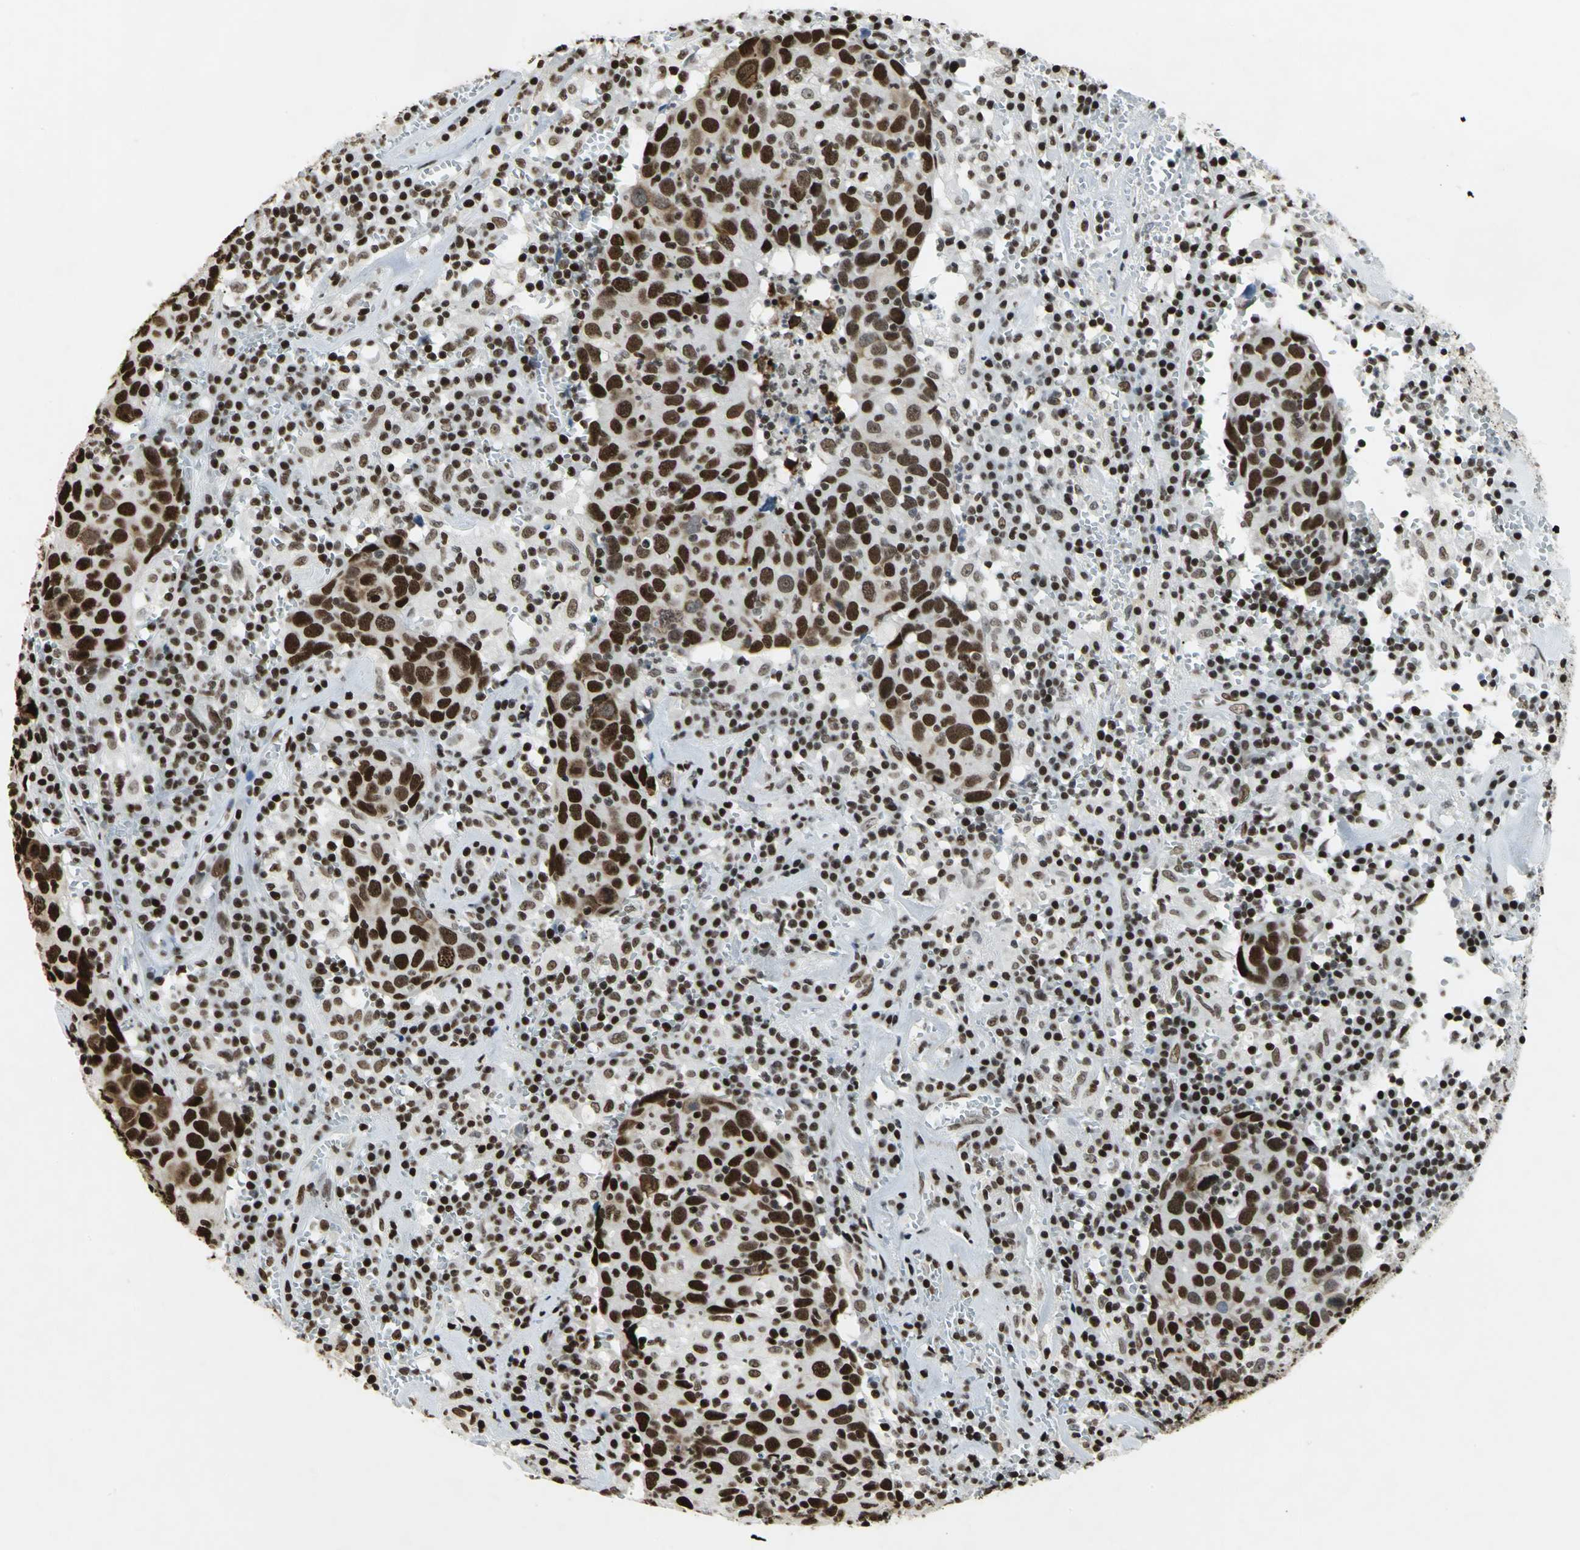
{"staining": {"intensity": "strong", "quantity": ">75%", "location": "nuclear"}, "tissue": "head and neck cancer", "cell_type": "Tumor cells", "image_type": "cancer", "snomed": [{"axis": "morphology", "description": "Adenocarcinoma, NOS"}, {"axis": "topography", "description": "Salivary gland"}, {"axis": "topography", "description": "Head-Neck"}], "caption": "Protein expression analysis of head and neck cancer (adenocarcinoma) shows strong nuclear expression in about >75% of tumor cells.", "gene": "HMGB1", "patient": {"sex": "female", "age": 65}}